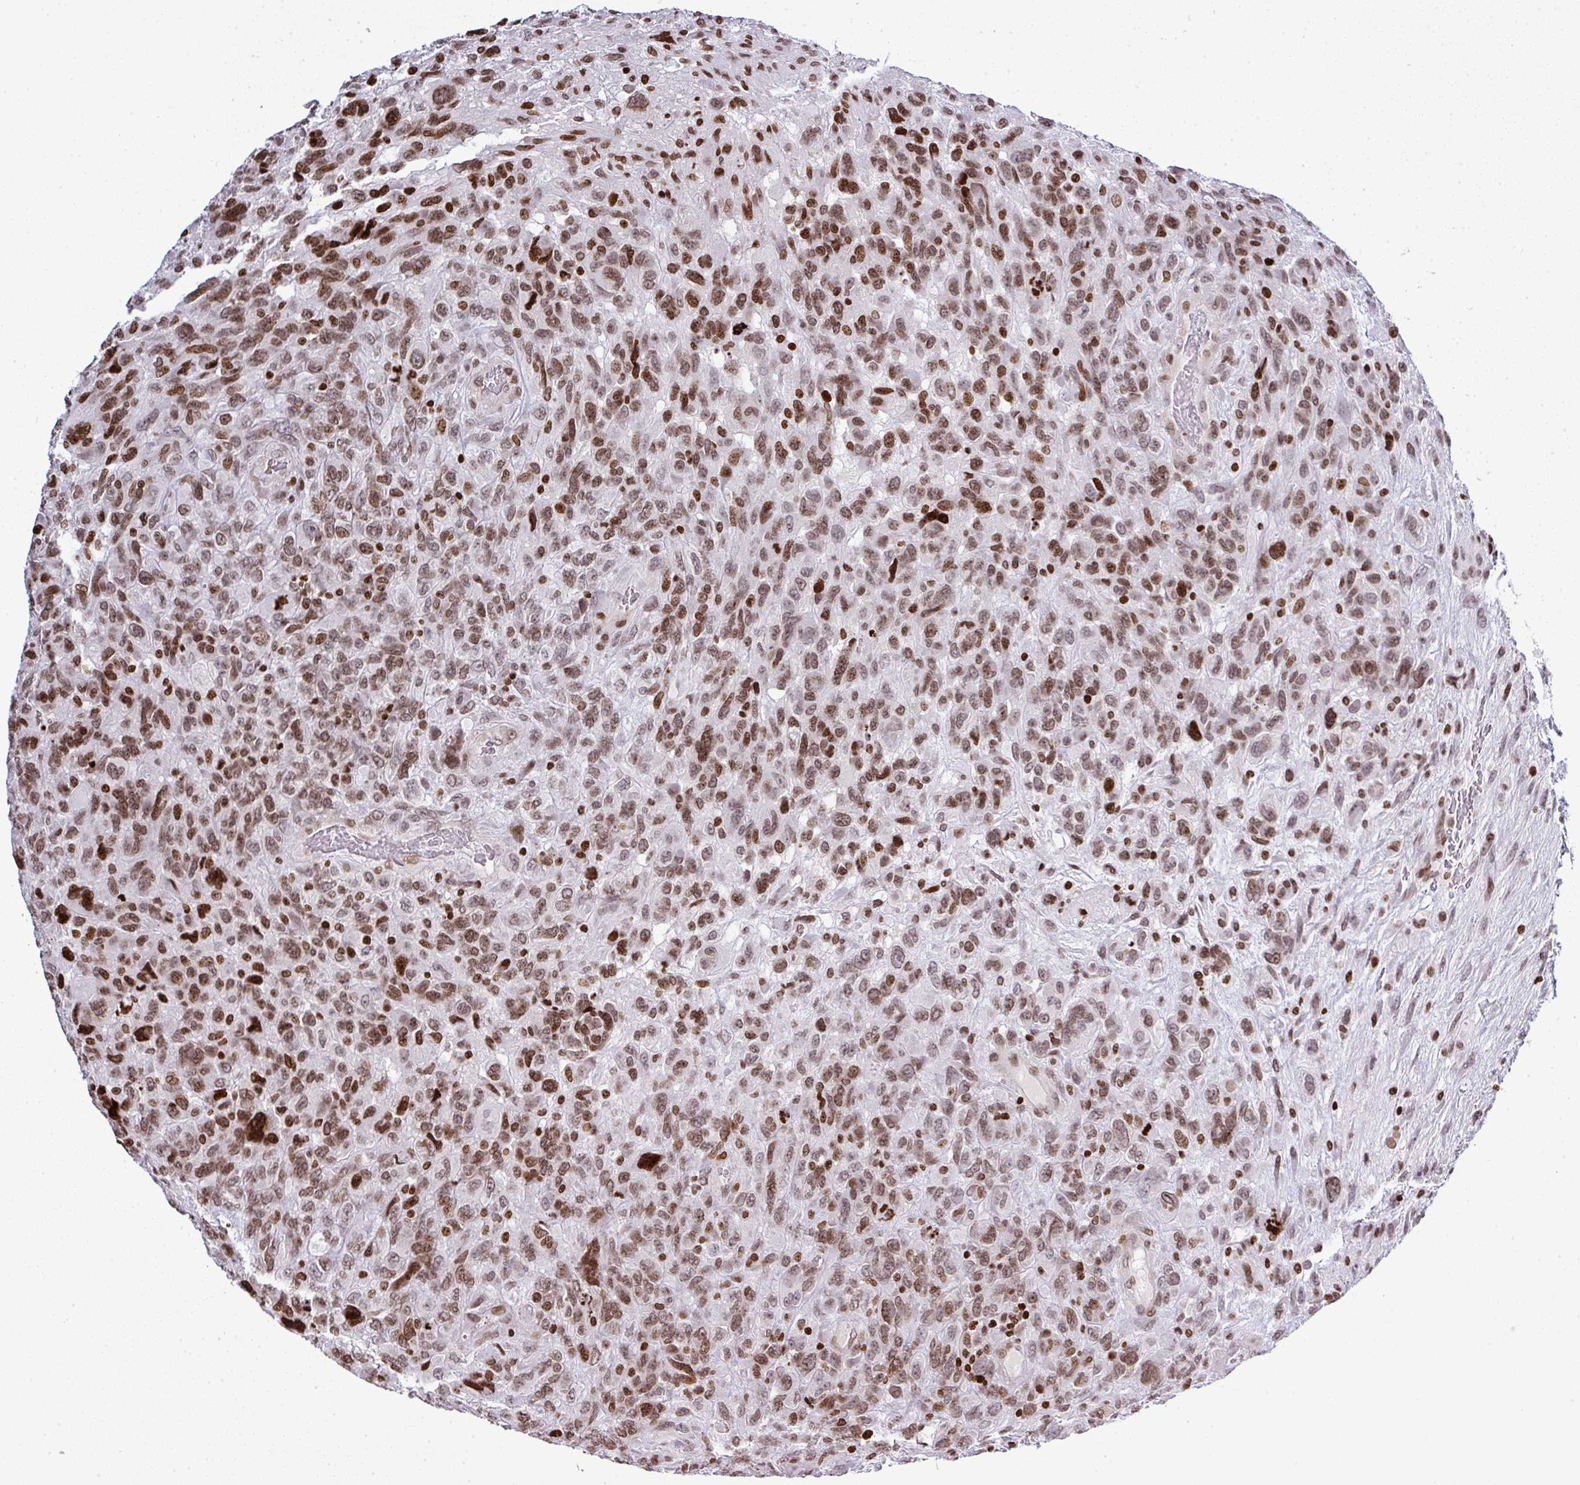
{"staining": {"intensity": "moderate", "quantity": ">75%", "location": "nuclear"}, "tissue": "glioma", "cell_type": "Tumor cells", "image_type": "cancer", "snomed": [{"axis": "morphology", "description": "Glioma, malignant, High grade"}, {"axis": "topography", "description": "Brain"}], "caption": "High-power microscopy captured an IHC histopathology image of glioma, revealing moderate nuclear staining in approximately >75% of tumor cells.", "gene": "RASL11A", "patient": {"sex": "male", "age": 61}}